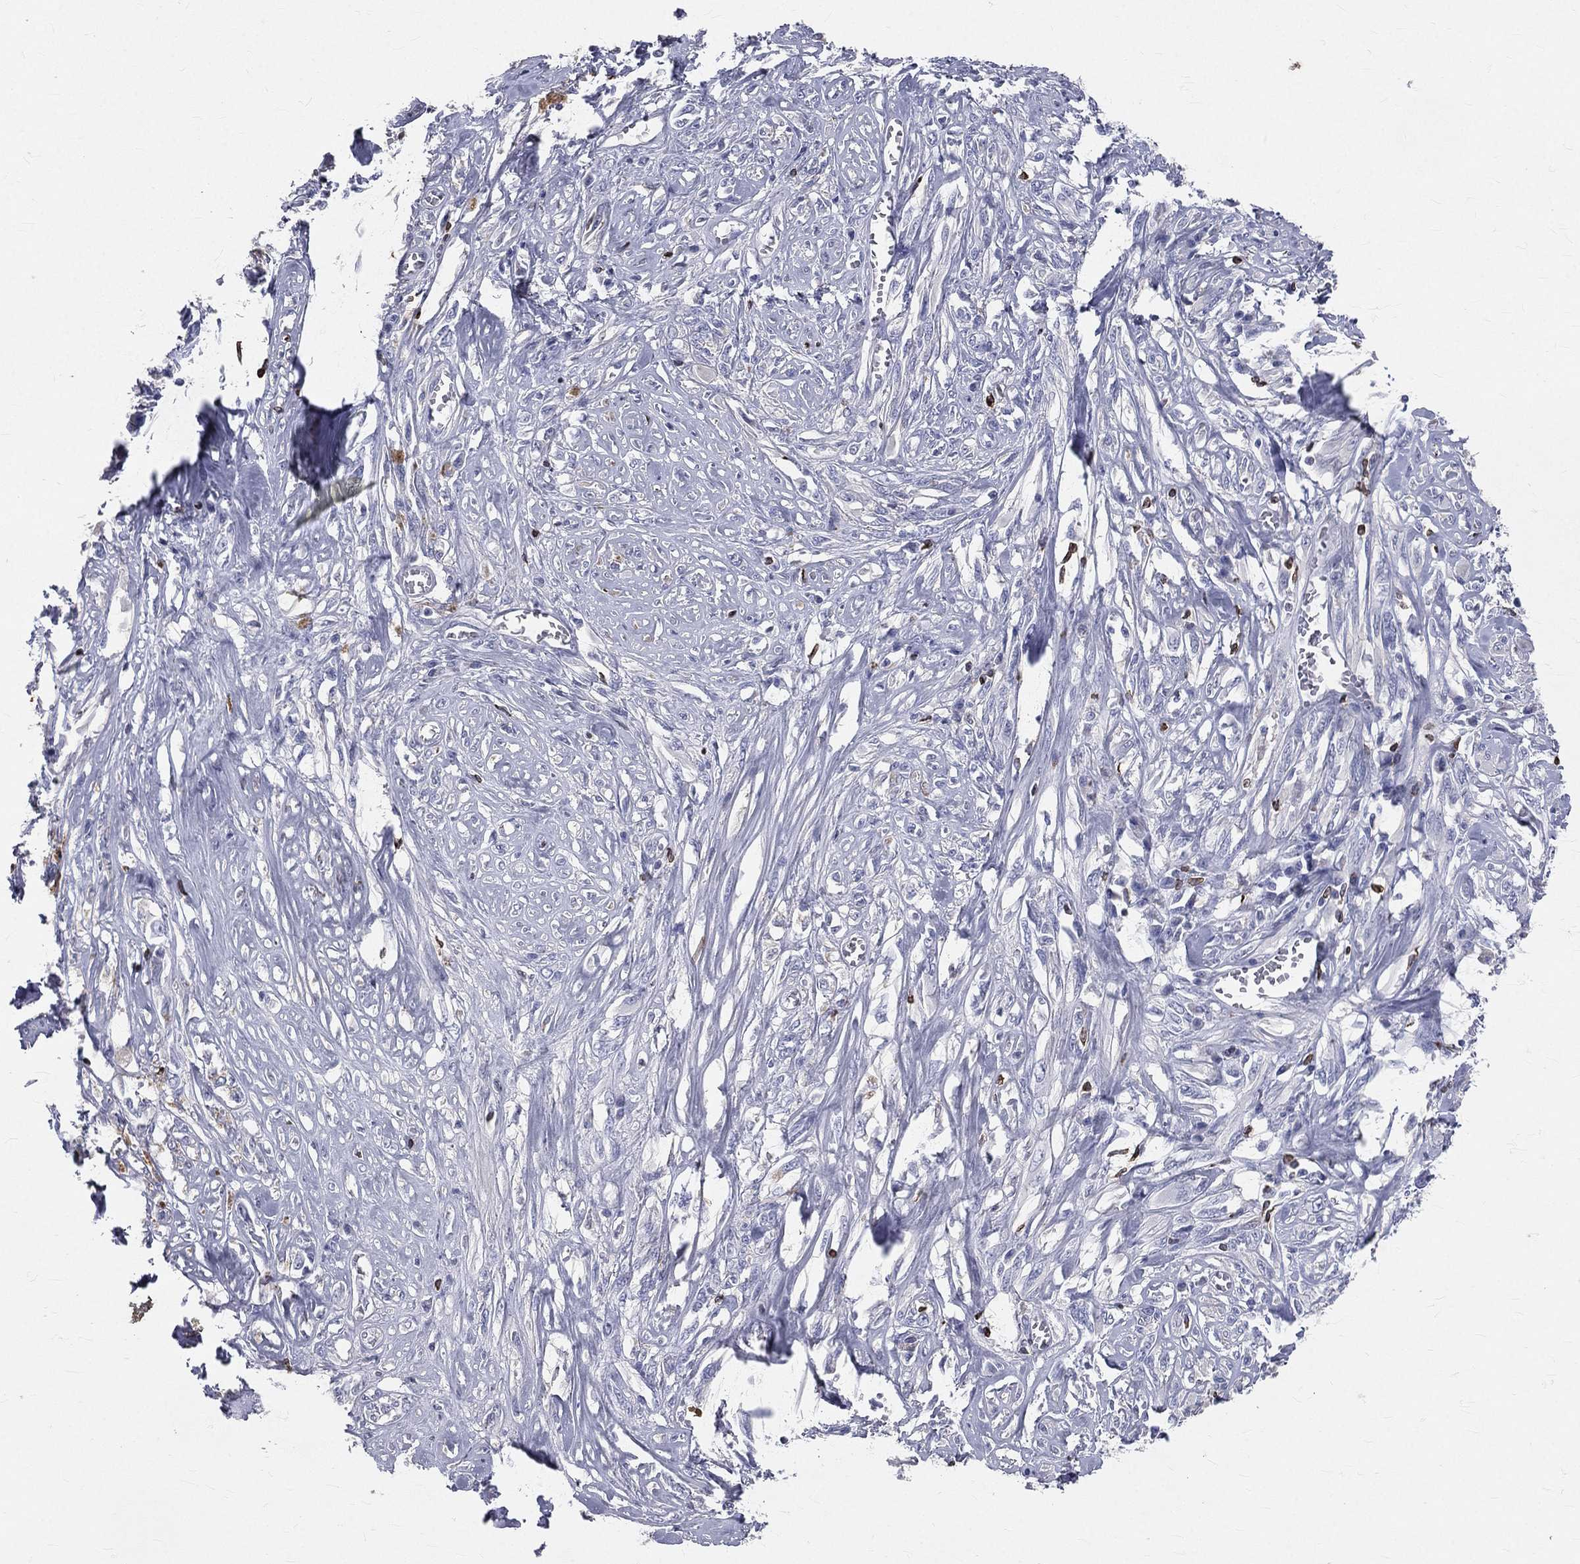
{"staining": {"intensity": "negative", "quantity": "none", "location": "none"}, "tissue": "melanoma", "cell_type": "Tumor cells", "image_type": "cancer", "snomed": [{"axis": "morphology", "description": "Malignant melanoma, NOS"}, {"axis": "topography", "description": "Skin"}], "caption": "An image of human melanoma is negative for staining in tumor cells.", "gene": "CTSW", "patient": {"sex": "female", "age": 91}}